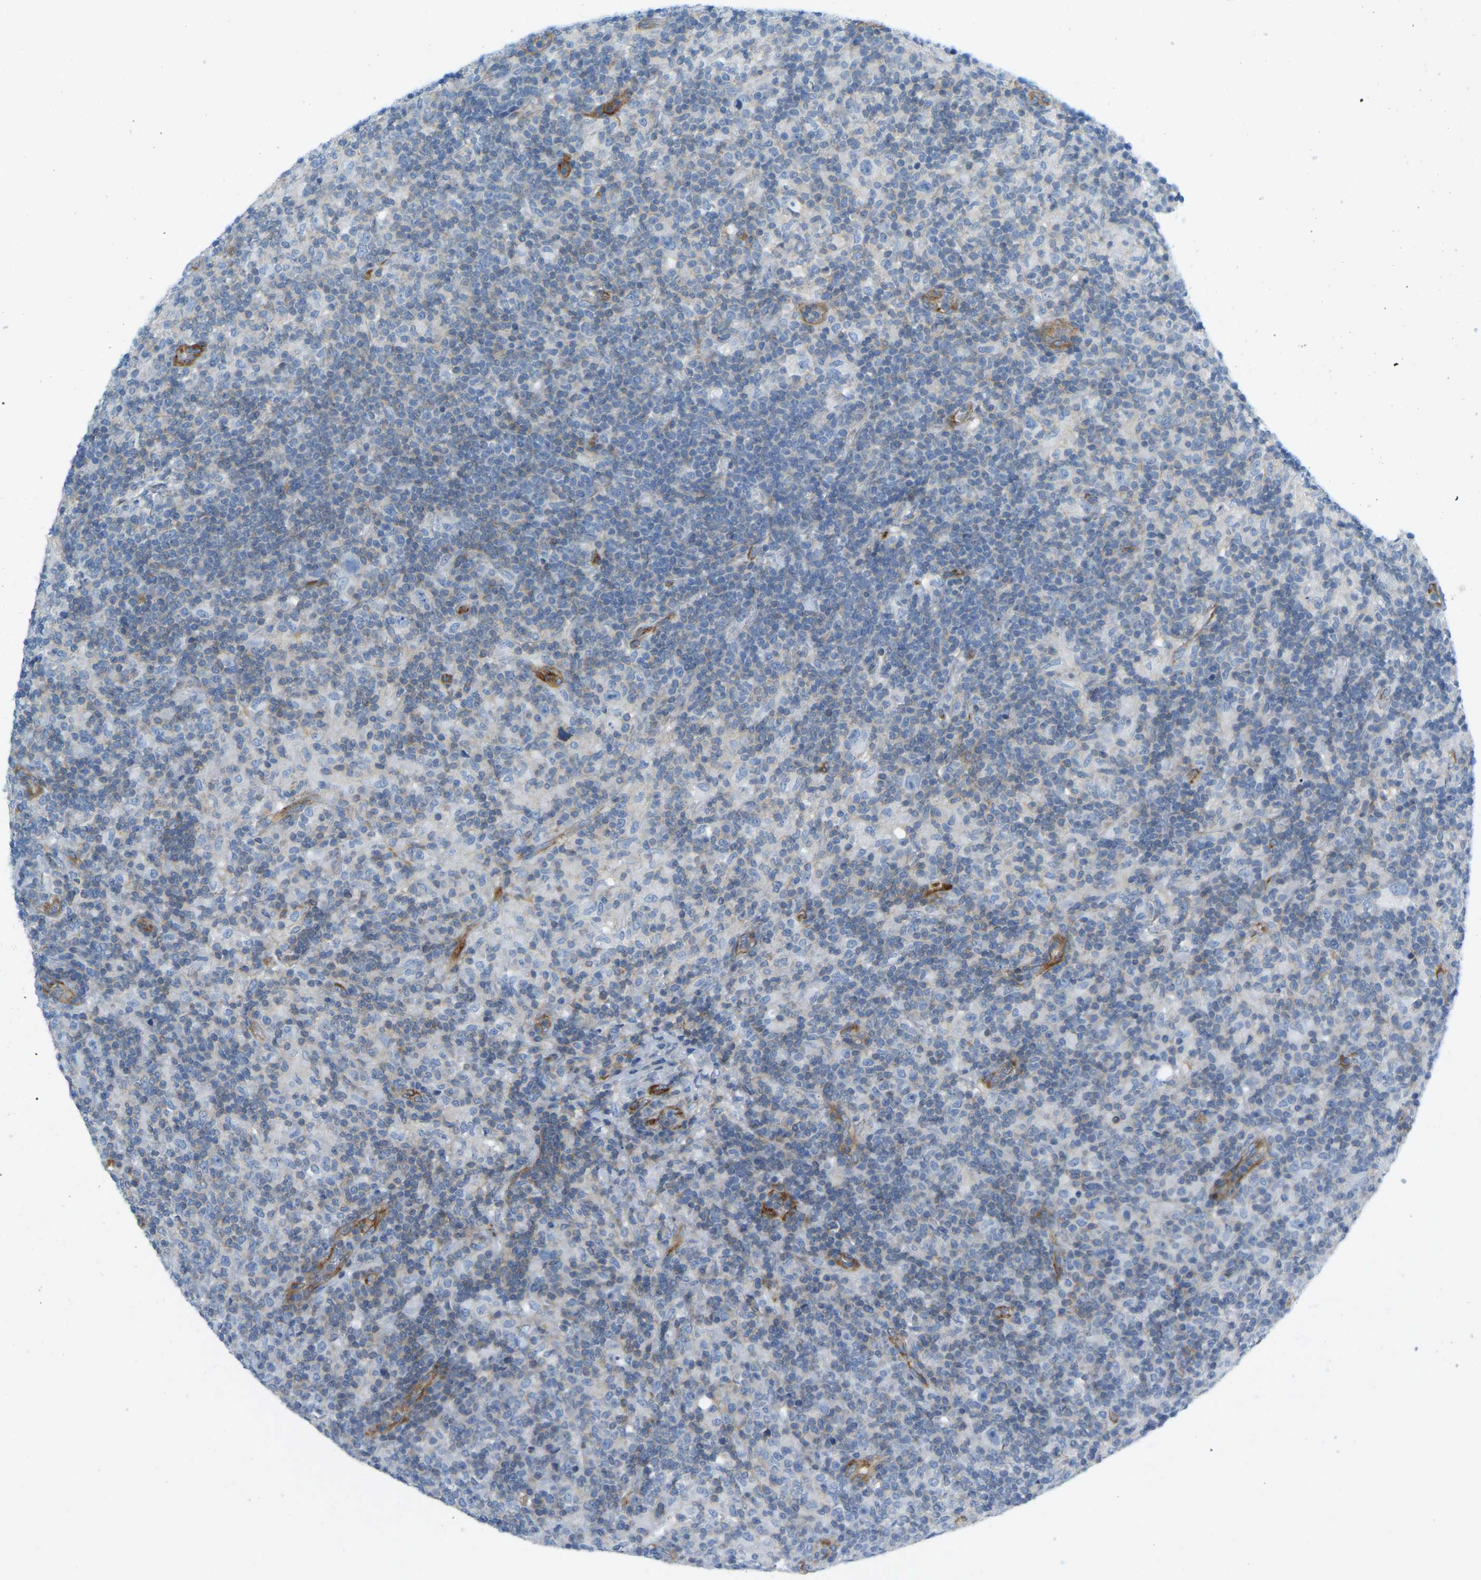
{"staining": {"intensity": "weak", "quantity": "25%-75%", "location": "cytoplasmic/membranous"}, "tissue": "lymphoma", "cell_type": "Tumor cells", "image_type": "cancer", "snomed": [{"axis": "morphology", "description": "Hodgkin's disease, NOS"}, {"axis": "topography", "description": "Lymph node"}], "caption": "The histopathology image reveals staining of lymphoma, revealing weak cytoplasmic/membranous protein expression (brown color) within tumor cells.", "gene": "MYL3", "patient": {"sex": "male", "age": 70}}